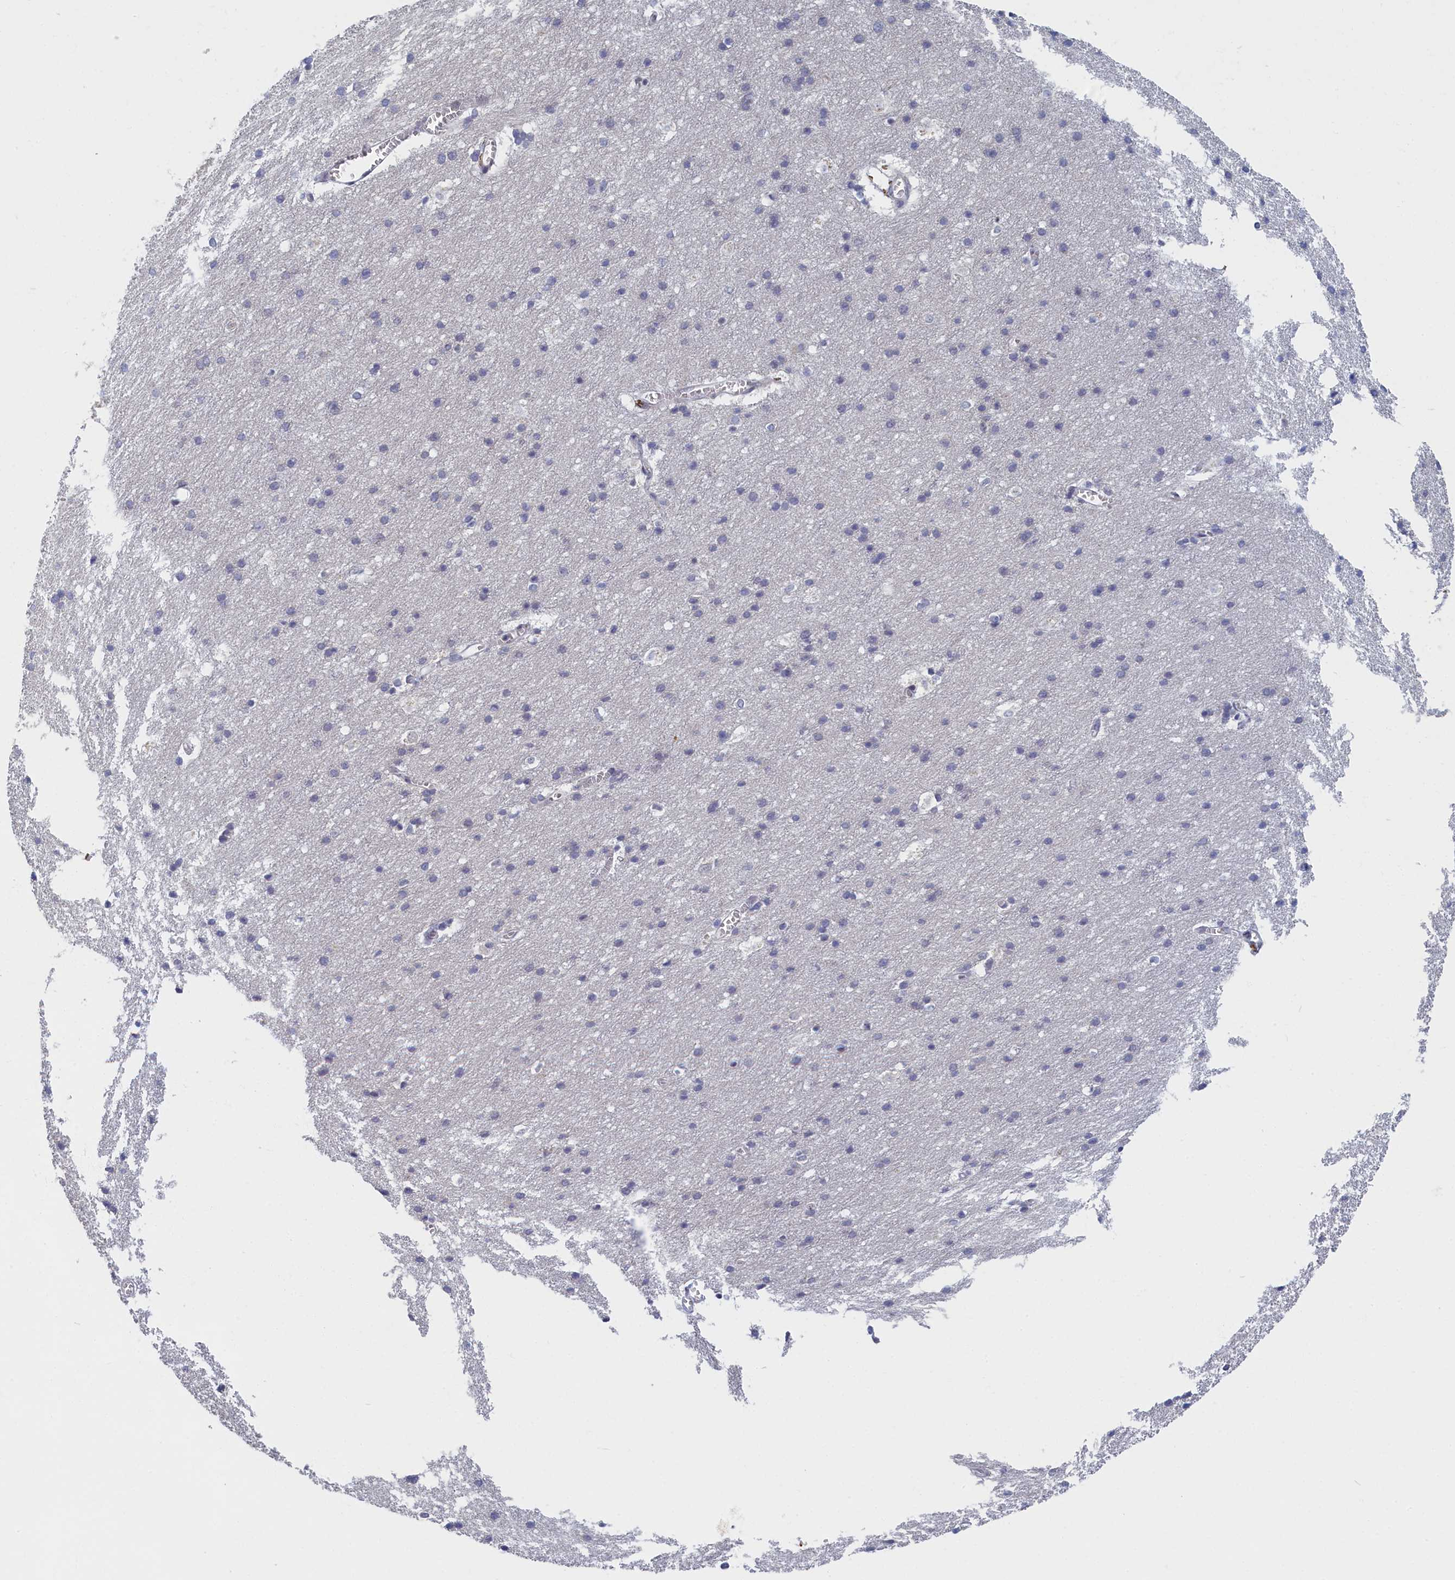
{"staining": {"intensity": "moderate", "quantity": "<25%", "location": "cytoplasmic/membranous,nuclear"}, "tissue": "cerebral cortex", "cell_type": "Endothelial cells", "image_type": "normal", "snomed": [{"axis": "morphology", "description": "Normal tissue, NOS"}, {"axis": "topography", "description": "Cerebral cortex"}], "caption": "The immunohistochemical stain labels moderate cytoplasmic/membranous,nuclear positivity in endothelial cells of unremarkable cerebral cortex.", "gene": "DNAJC17", "patient": {"sex": "male", "age": 54}}